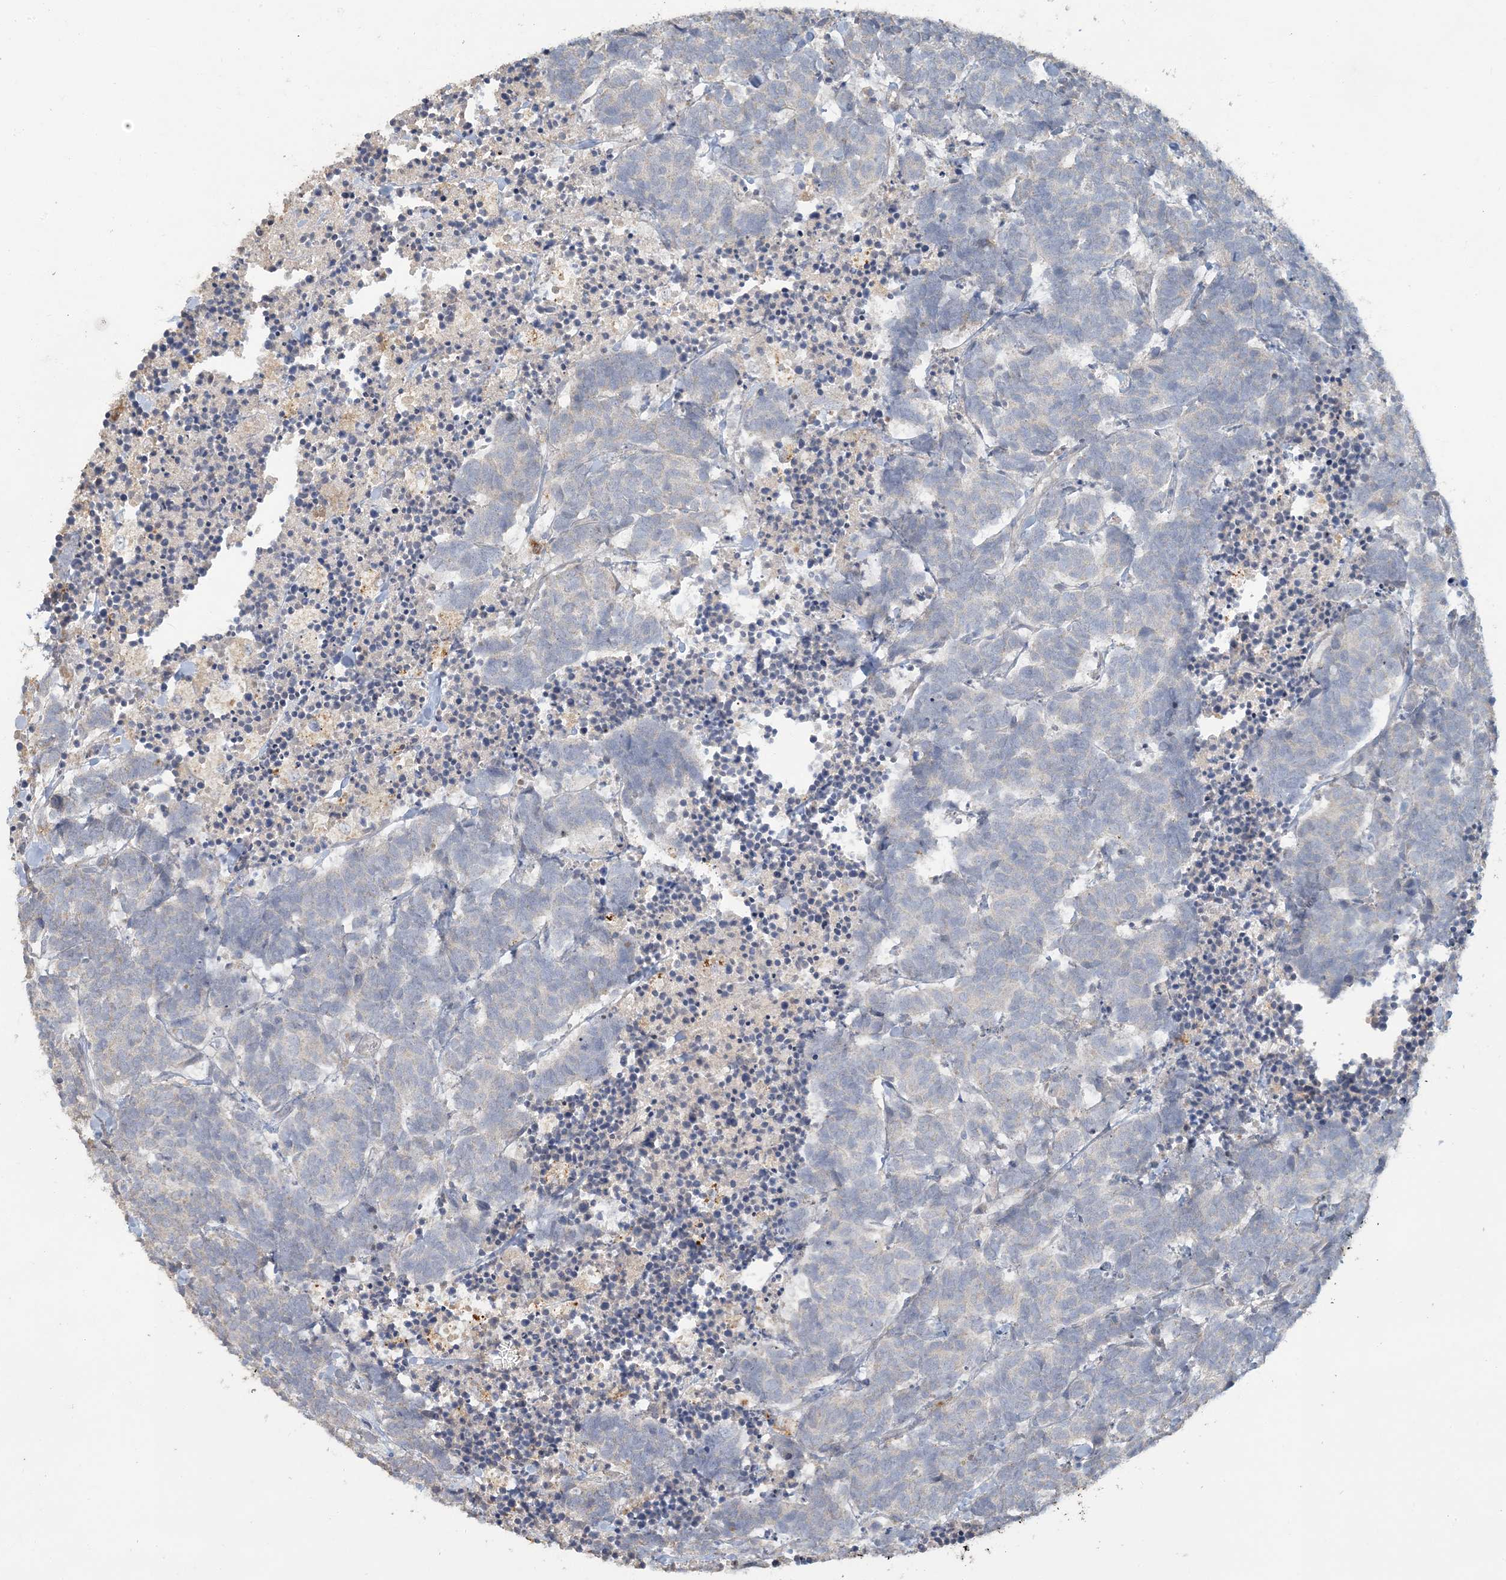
{"staining": {"intensity": "negative", "quantity": "none", "location": "none"}, "tissue": "carcinoid", "cell_type": "Tumor cells", "image_type": "cancer", "snomed": [{"axis": "morphology", "description": "Carcinoma, NOS"}, {"axis": "morphology", "description": "Carcinoid, malignant, NOS"}, {"axis": "topography", "description": "Urinary bladder"}], "caption": "IHC of human carcinoid exhibits no expression in tumor cells.", "gene": "LTN1", "patient": {"sex": "male", "age": 57}}